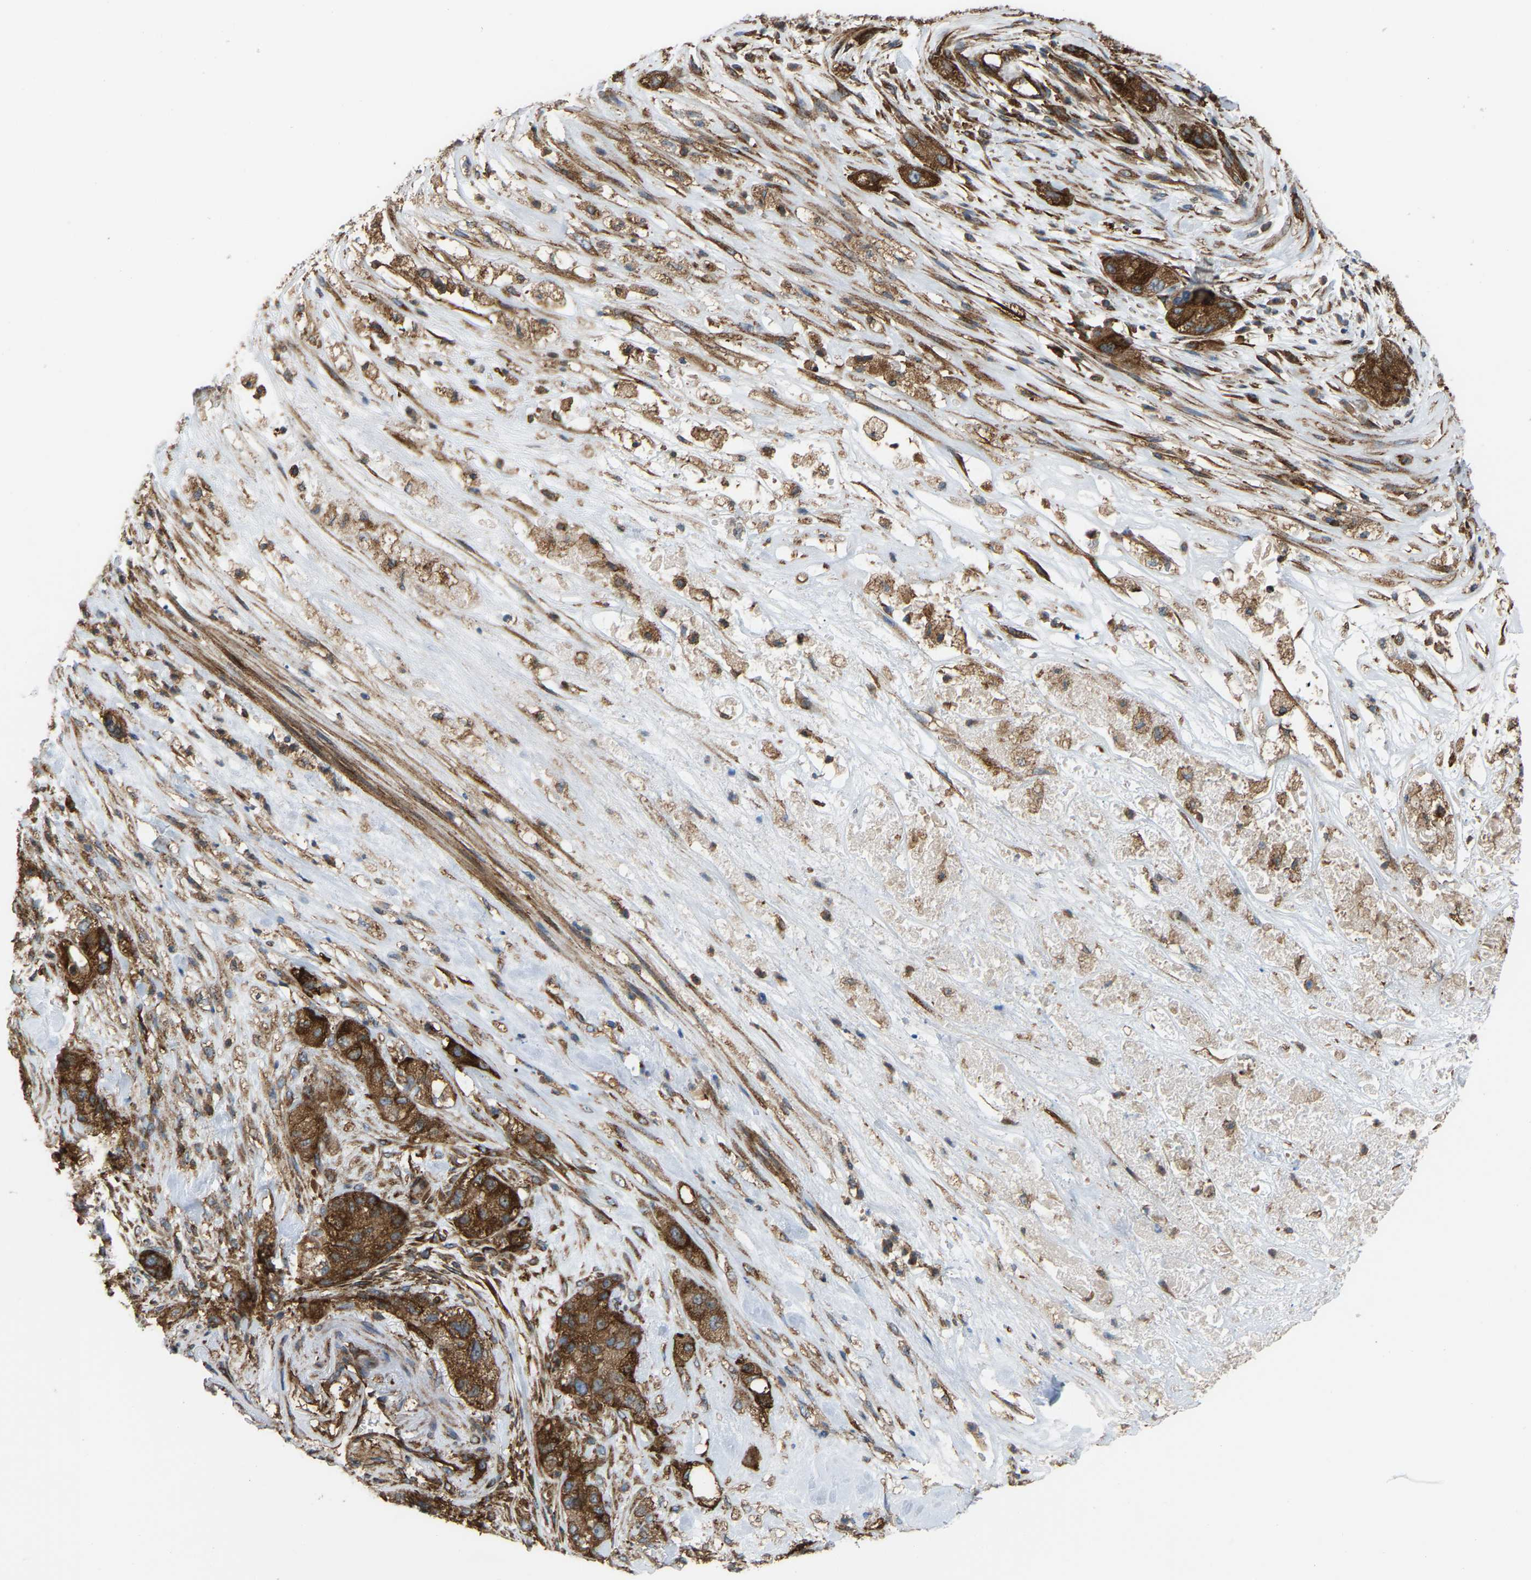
{"staining": {"intensity": "strong", "quantity": ">75%", "location": "cytoplasmic/membranous"}, "tissue": "pancreatic cancer", "cell_type": "Tumor cells", "image_type": "cancer", "snomed": [{"axis": "morphology", "description": "Adenocarcinoma, NOS"}, {"axis": "topography", "description": "Pancreas"}], "caption": "Brown immunohistochemical staining in pancreatic adenocarcinoma shows strong cytoplasmic/membranous expression in approximately >75% of tumor cells.", "gene": "PICALM", "patient": {"sex": "female", "age": 78}}